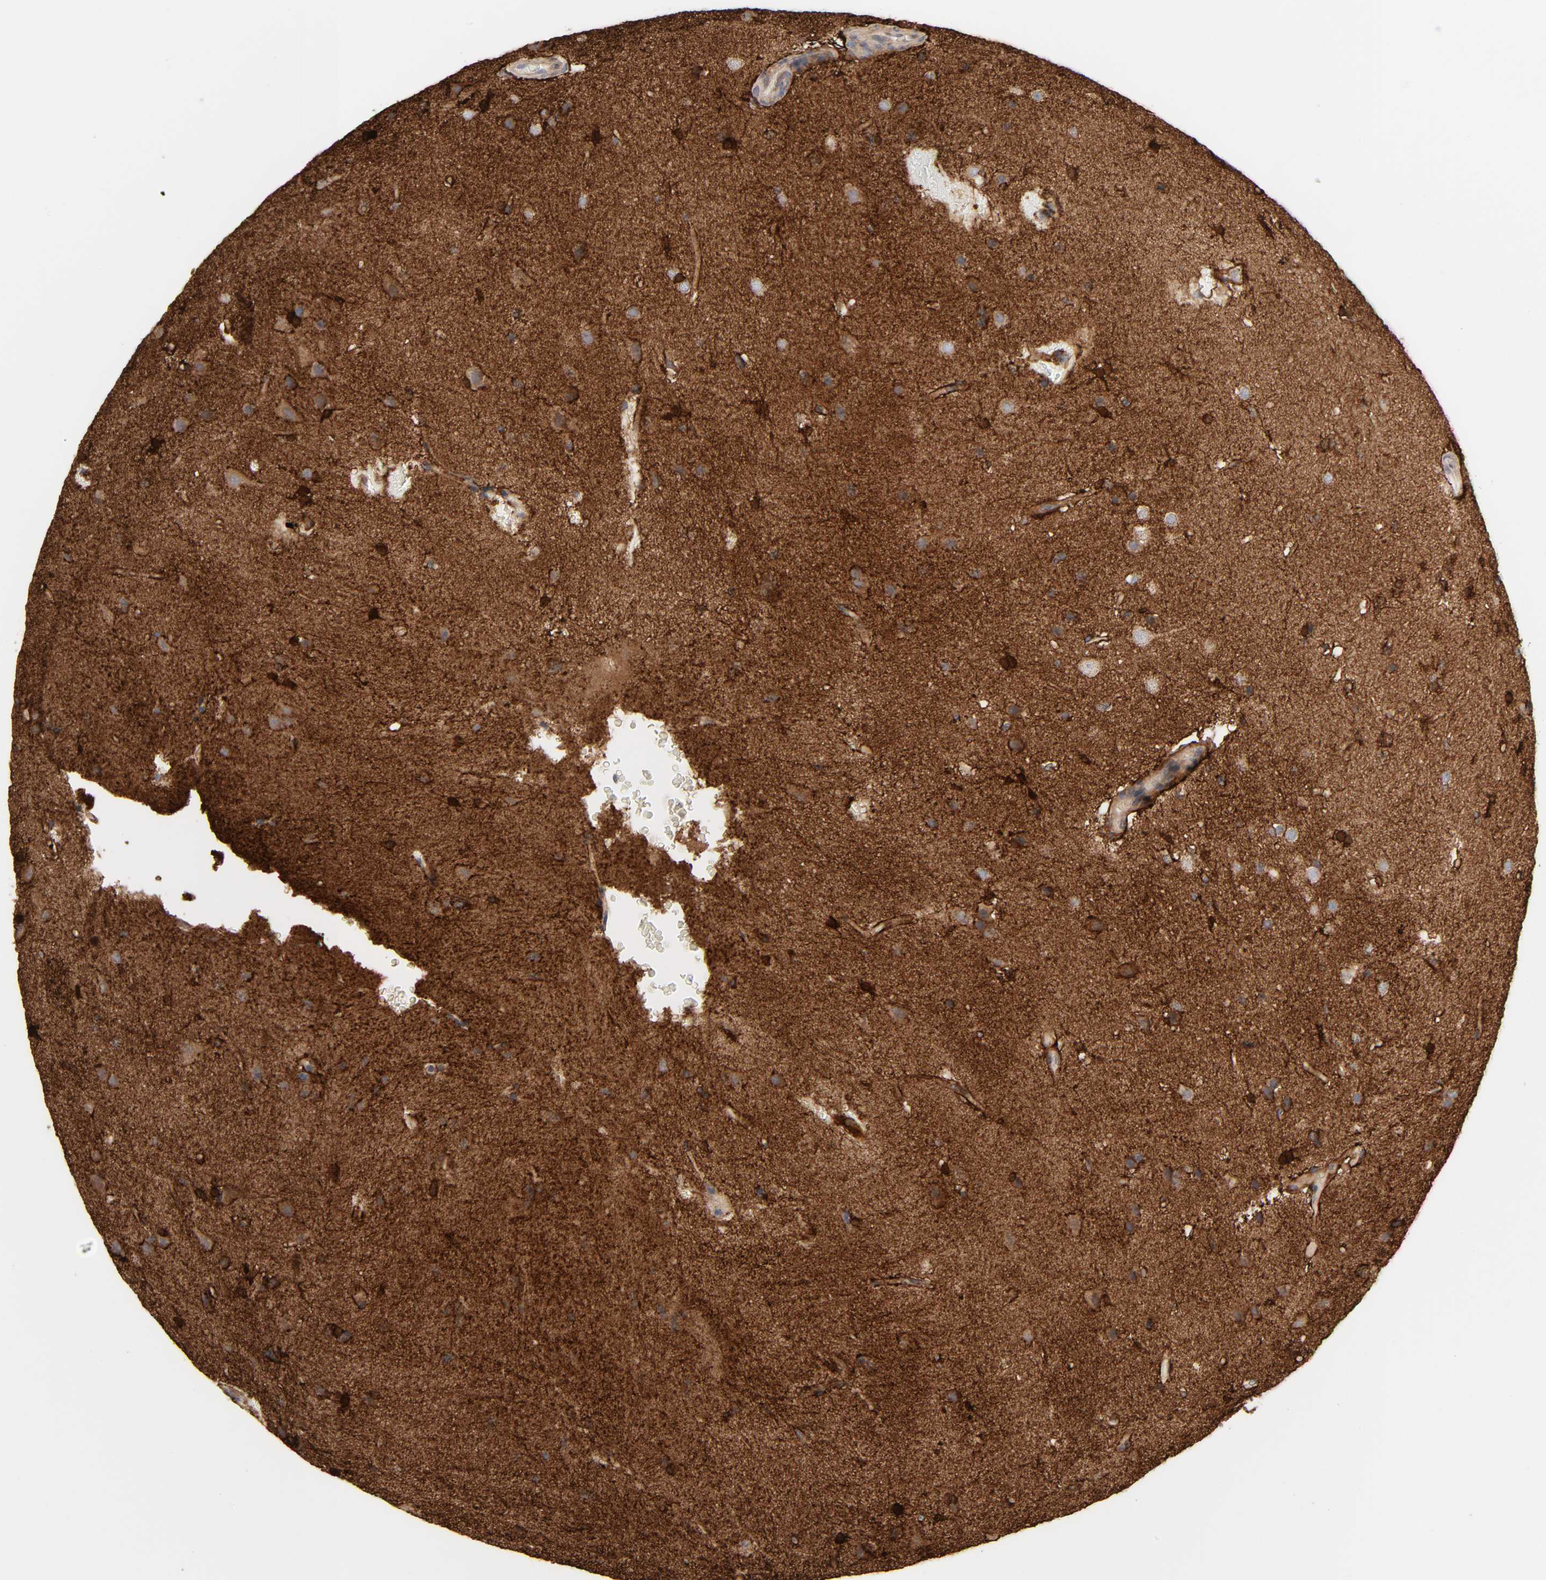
{"staining": {"intensity": "moderate", "quantity": "25%-75%", "location": "cytoplasmic/membranous"}, "tissue": "glioma", "cell_type": "Tumor cells", "image_type": "cancer", "snomed": [{"axis": "morphology", "description": "Glioma, malignant, Low grade"}, {"axis": "topography", "description": "Cerebral cortex"}], "caption": "Tumor cells demonstrate medium levels of moderate cytoplasmic/membranous positivity in approximately 25%-75% of cells in malignant glioma (low-grade). (IHC, brightfield microscopy, high magnification).", "gene": "NDRG2", "patient": {"sex": "female", "age": 47}}